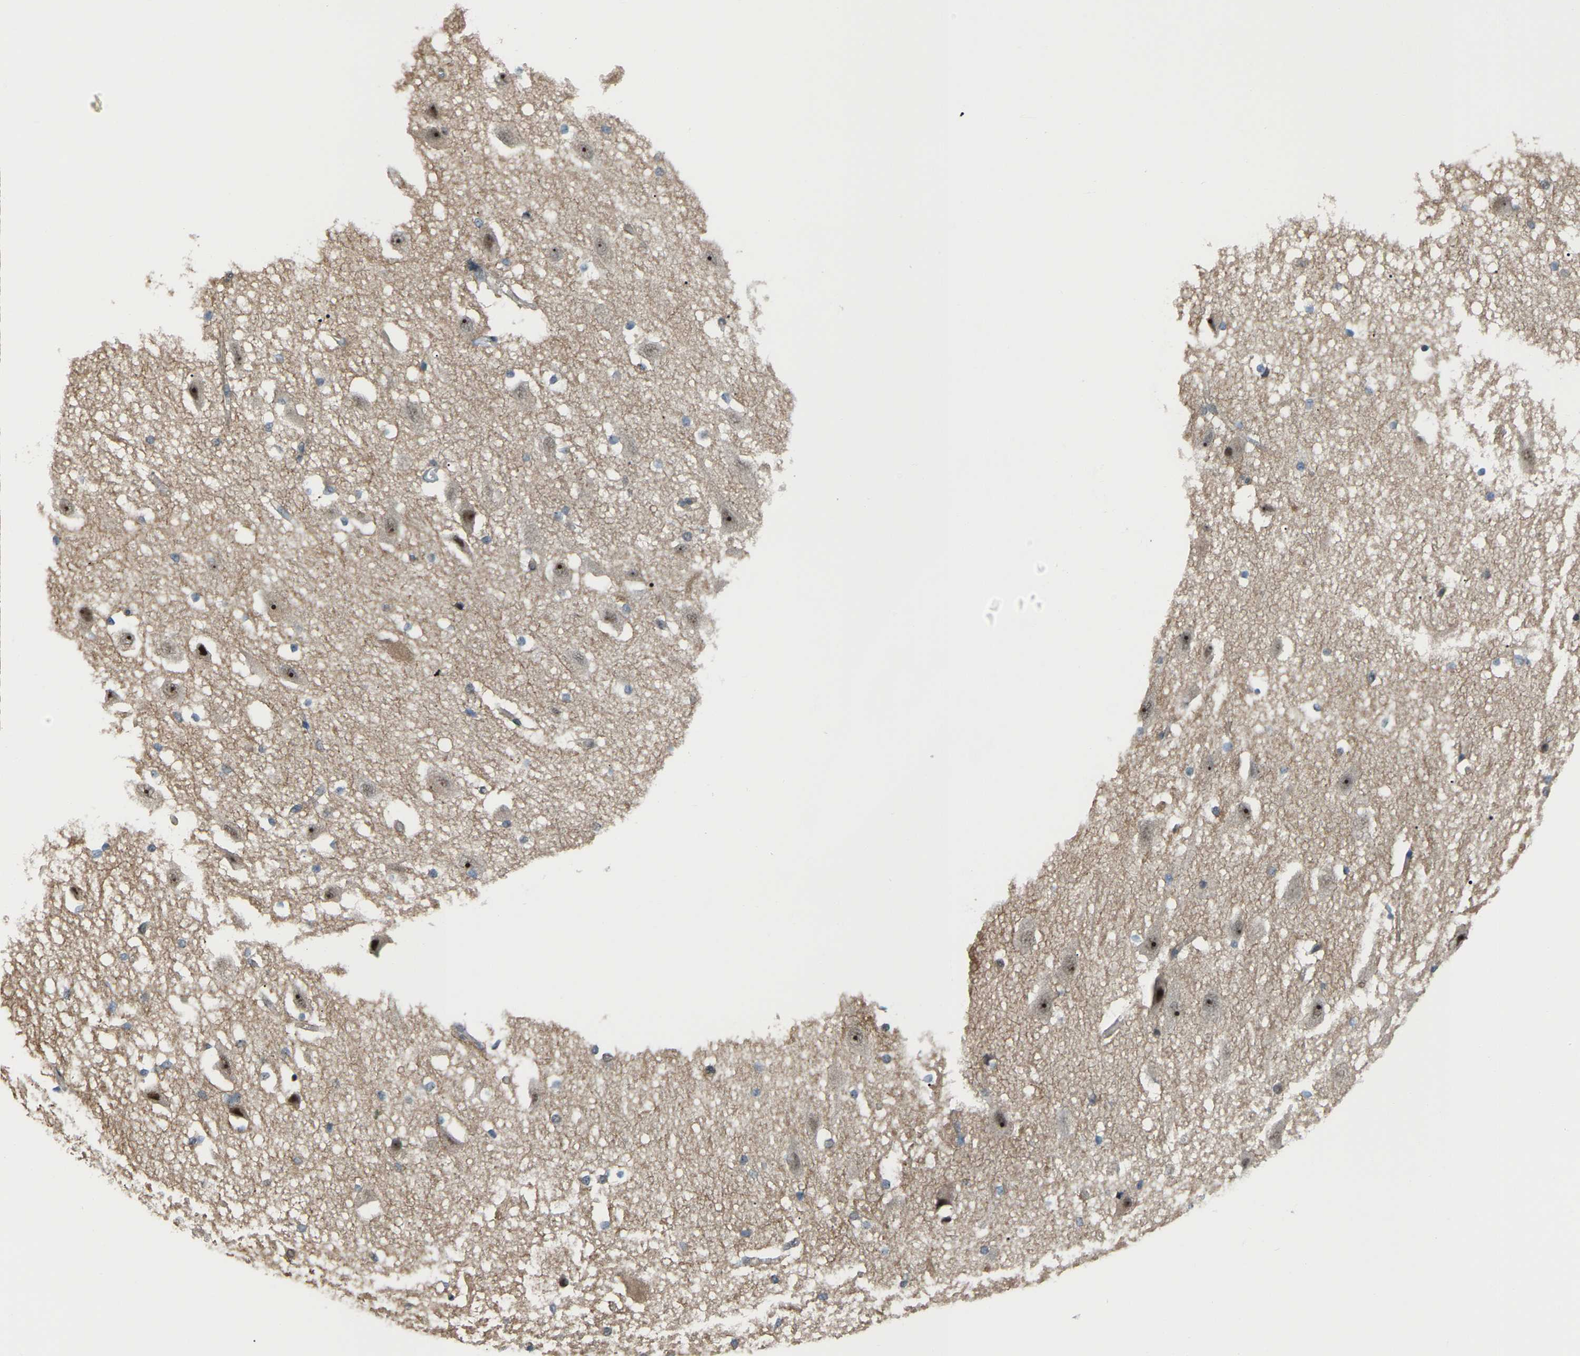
{"staining": {"intensity": "negative", "quantity": "none", "location": "none"}, "tissue": "hippocampus", "cell_type": "Glial cells", "image_type": "normal", "snomed": [{"axis": "morphology", "description": "Normal tissue, NOS"}, {"axis": "topography", "description": "Hippocampus"}], "caption": "Immunohistochemistry (IHC) histopathology image of benign hippocampus stained for a protein (brown), which exhibits no staining in glial cells. The staining is performed using DAB (3,3'-diaminobenzidine) brown chromogen with nuclei counter-stained in using hematoxylin.", "gene": "CROT", "patient": {"sex": "female", "age": 19}}